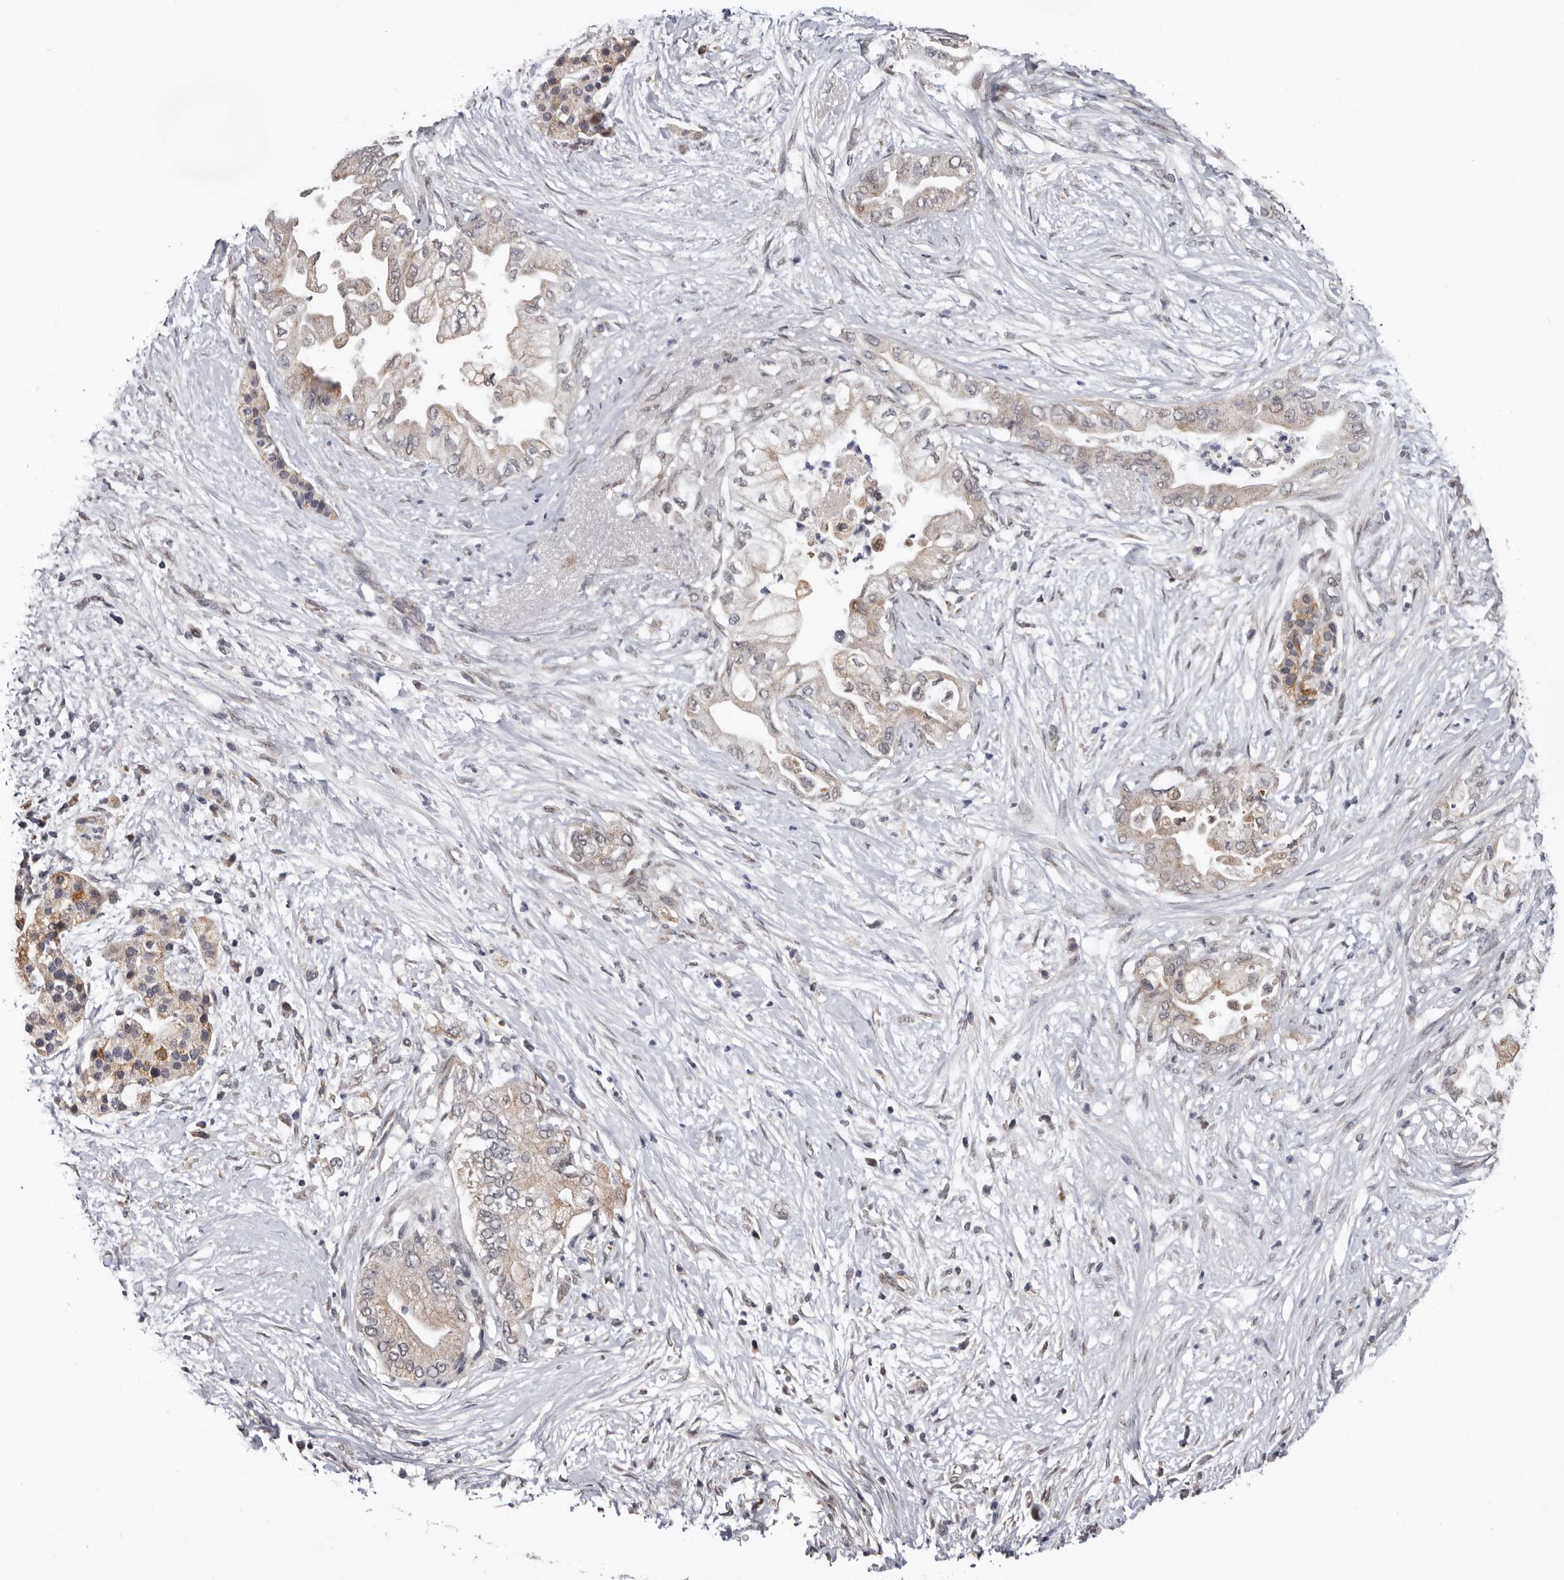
{"staining": {"intensity": "weak", "quantity": "25%-75%", "location": "cytoplasmic/membranous"}, "tissue": "pancreatic cancer", "cell_type": "Tumor cells", "image_type": "cancer", "snomed": [{"axis": "morphology", "description": "Normal tissue, NOS"}, {"axis": "morphology", "description": "Adenocarcinoma, NOS"}, {"axis": "topography", "description": "Pancreas"}, {"axis": "topography", "description": "Duodenum"}], "caption": "Immunohistochemical staining of pancreatic cancer demonstrates low levels of weak cytoplasmic/membranous expression in approximately 25%-75% of tumor cells.", "gene": "MOGAT2", "patient": {"sex": "female", "age": 60}}